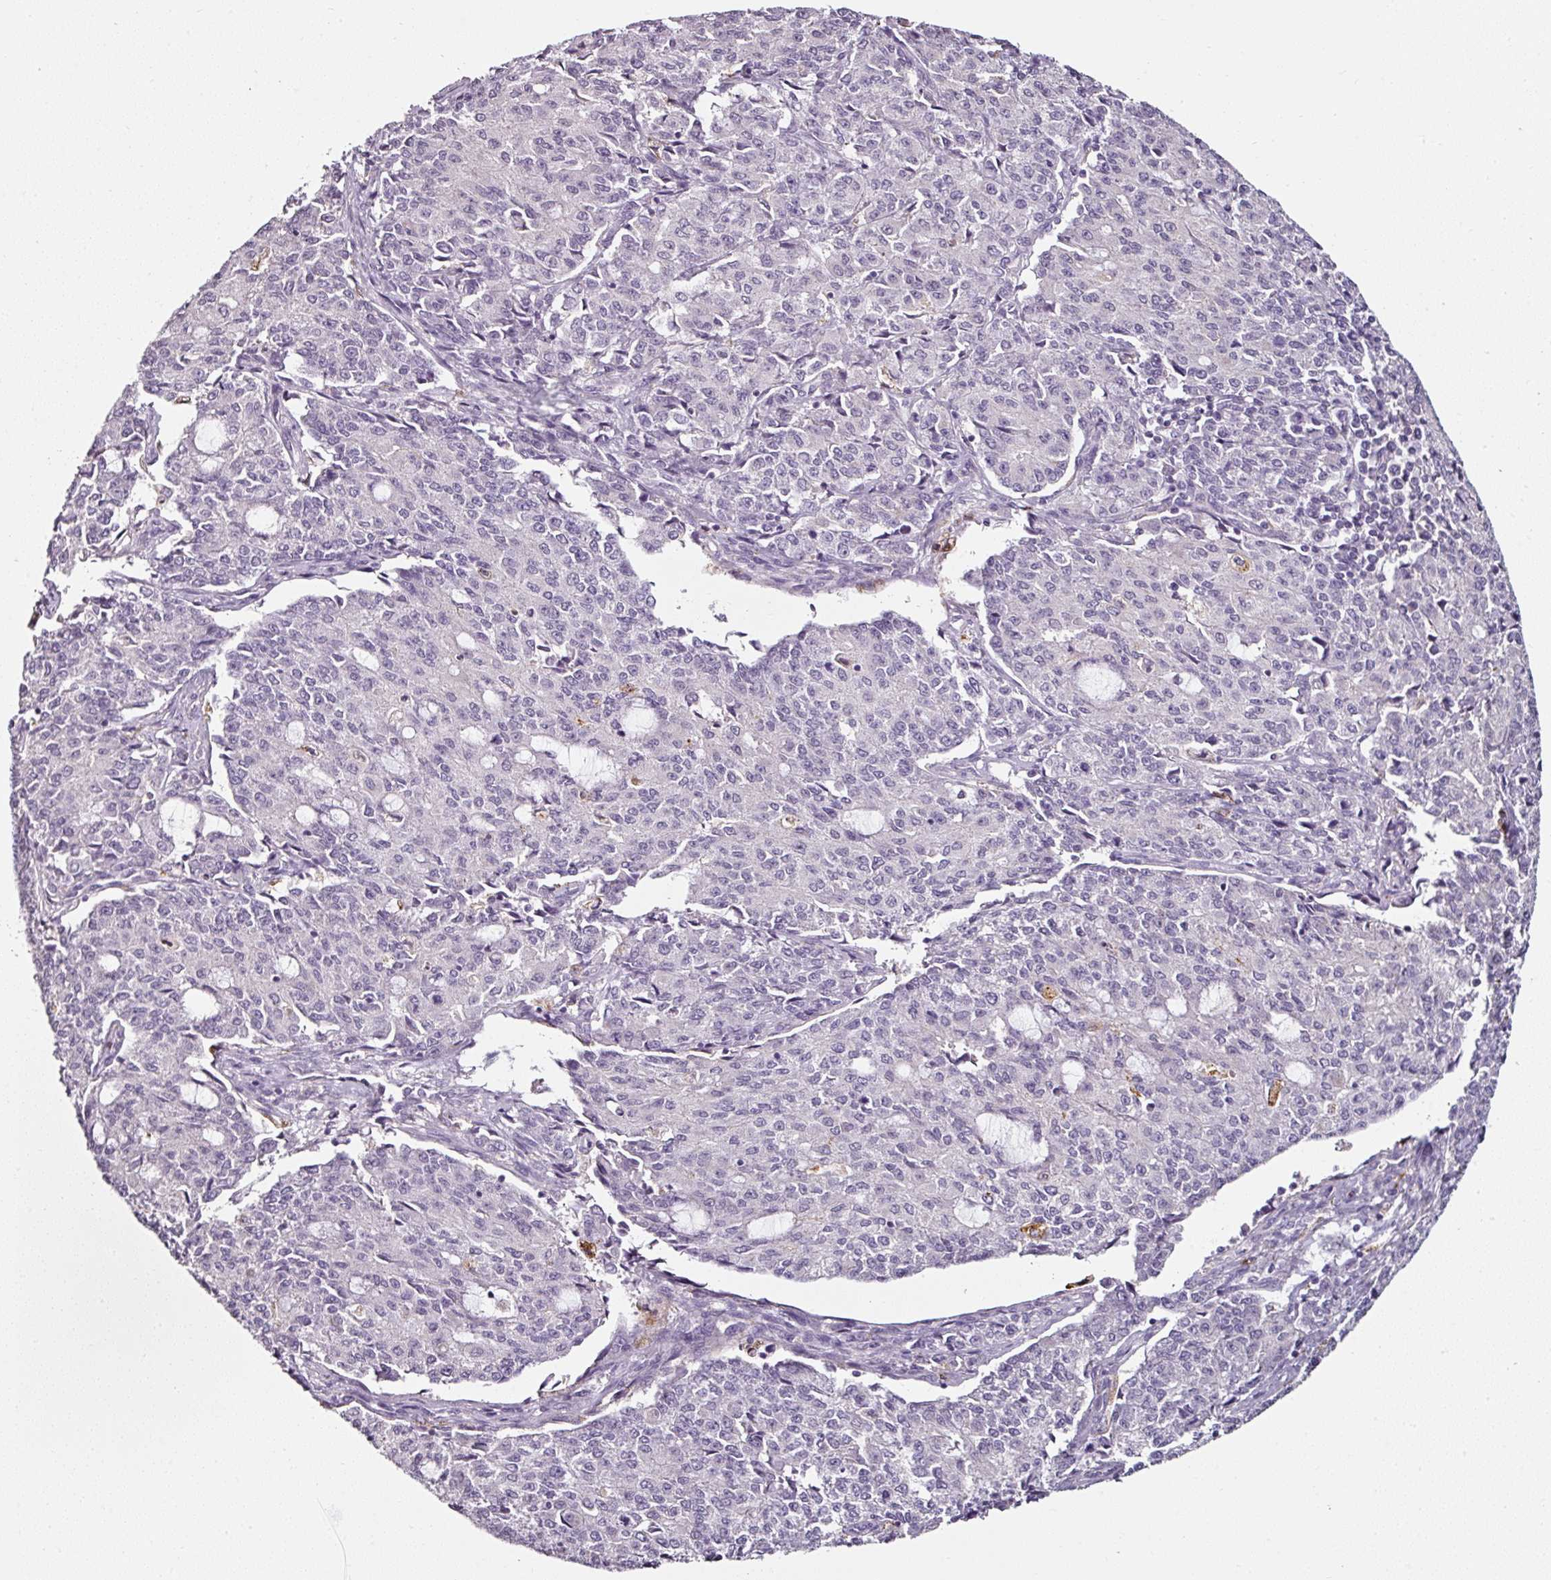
{"staining": {"intensity": "negative", "quantity": "none", "location": "none"}, "tissue": "endometrial cancer", "cell_type": "Tumor cells", "image_type": "cancer", "snomed": [{"axis": "morphology", "description": "Adenocarcinoma, NOS"}, {"axis": "topography", "description": "Endometrium"}], "caption": "Immunohistochemical staining of human endometrial cancer reveals no significant expression in tumor cells.", "gene": "CAP2", "patient": {"sex": "female", "age": 50}}